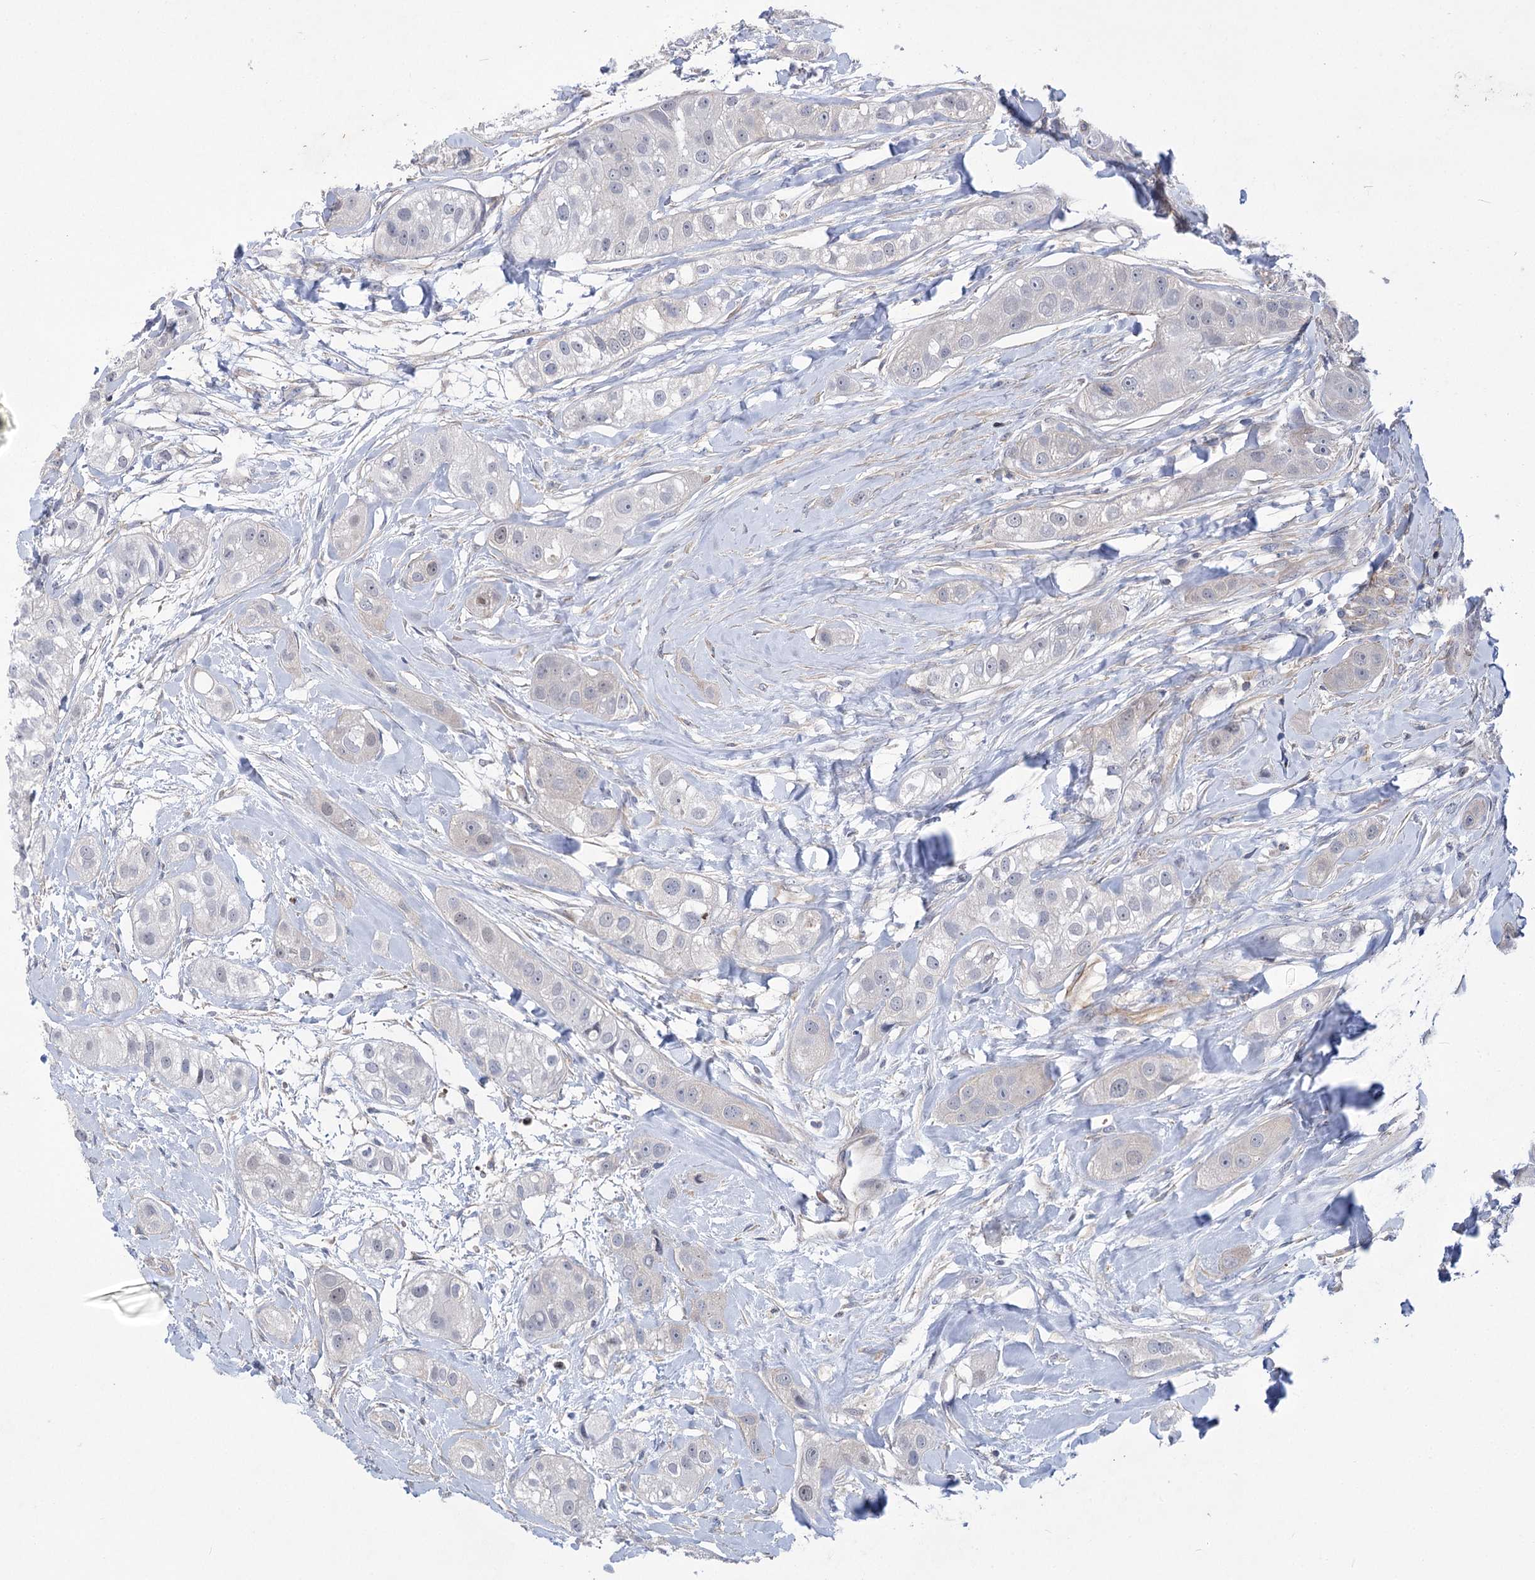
{"staining": {"intensity": "moderate", "quantity": "<25%", "location": "cytoplasmic/membranous"}, "tissue": "head and neck cancer", "cell_type": "Tumor cells", "image_type": "cancer", "snomed": [{"axis": "morphology", "description": "Normal tissue, NOS"}, {"axis": "morphology", "description": "Squamous cell carcinoma, NOS"}, {"axis": "topography", "description": "Skeletal muscle"}, {"axis": "topography", "description": "Head-Neck"}], "caption": "The photomicrograph displays a brown stain indicating the presence of a protein in the cytoplasmic/membranous of tumor cells in head and neck cancer (squamous cell carcinoma).", "gene": "THAP6", "patient": {"sex": "male", "age": 51}}